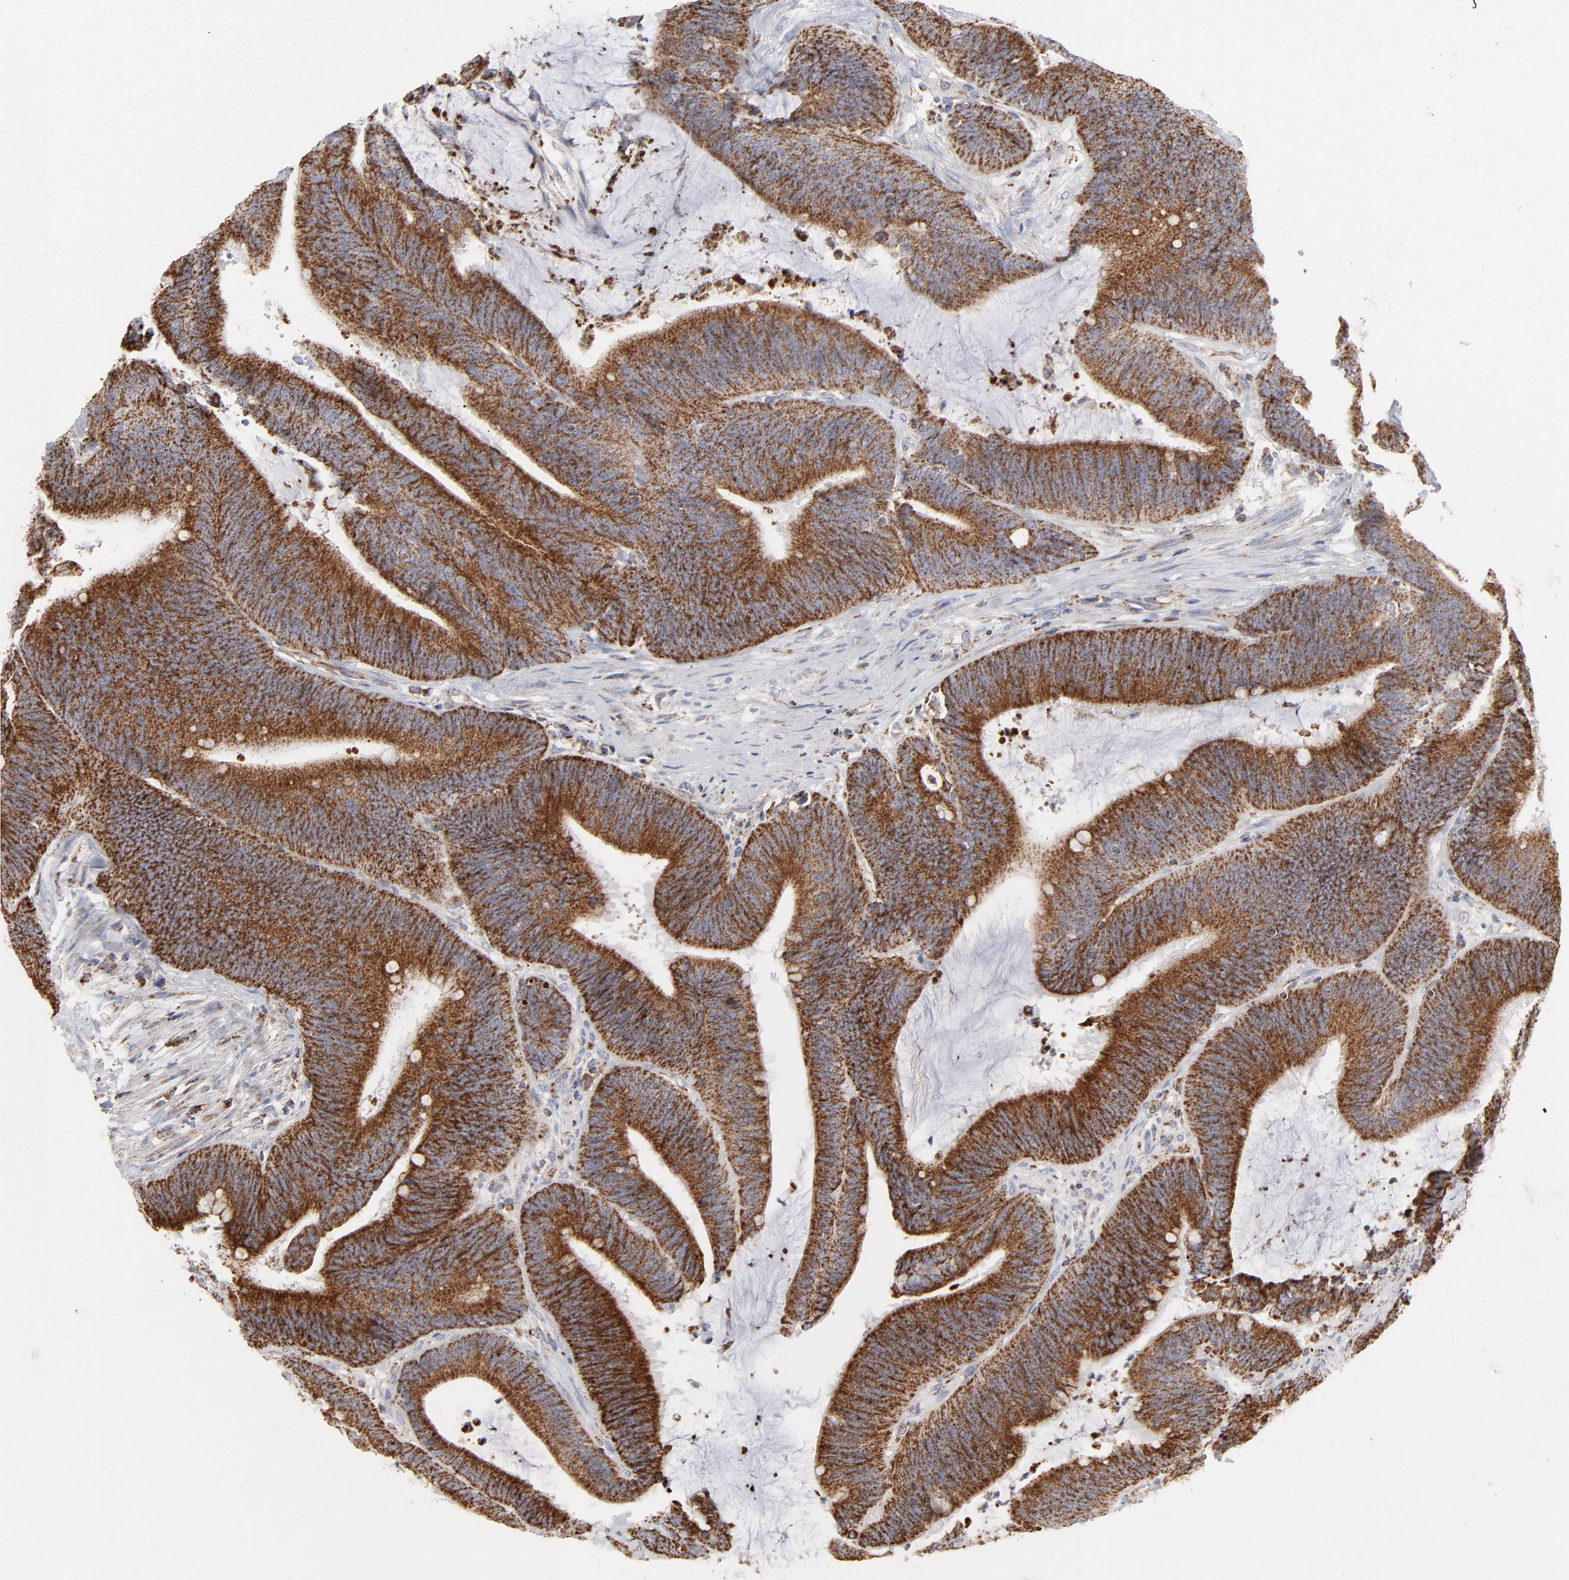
{"staining": {"intensity": "strong", "quantity": ">75%", "location": "cytoplasmic/membranous"}, "tissue": "colorectal cancer", "cell_type": "Tumor cells", "image_type": "cancer", "snomed": [{"axis": "morphology", "description": "Adenocarcinoma, NOS"}, {"axis": "topography", "description": "Rectum"}], "caption": "A micrograph of adenocarcinoma (colorectal) stained for a protein exhibits strong cytoplasmic/membranous brown staining in tumor cells.", "gene": "ASB3", "patient": {"sex": "female", "age": 66}}